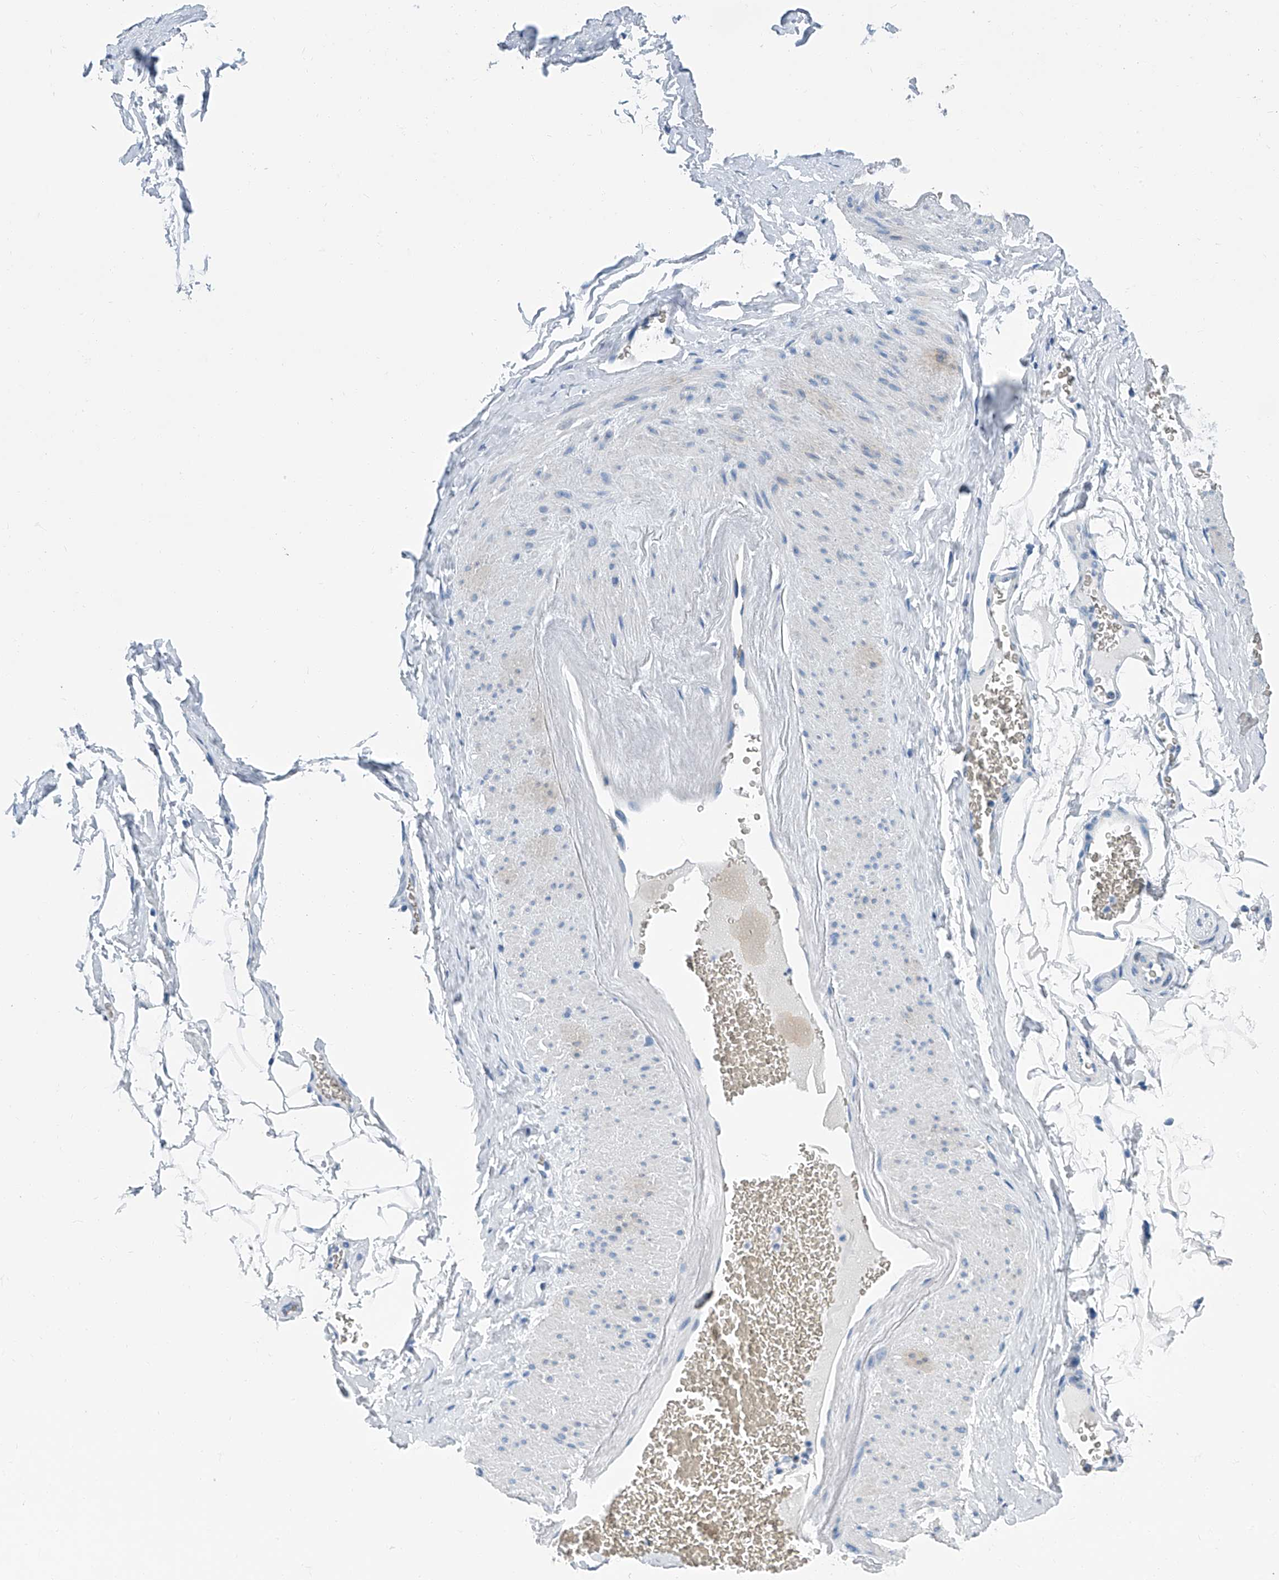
{"staining": {"intensity": "negative", "quantity": "none", "location": "none"}, "tissue": "adipose tissue", "cell_type": "Adipocytes", "image_type": "normal", "snomed": [{"axis": "morphology", "description": "Normal tissue, NOS"}, {"axis": "morphology", "description": "Adenocarcinoma, Low grade"}, {"axis": "topography", "description": "Prostate"}, {"axis": "topography", "description": "Peripheral nerve tissue"}], "caption": "Immunohistochemistry (IHC) of unremarkable human adipose tissue shows no expression in adipocytes.", "gene": "MT", "patient": {"sex": "male", "age": 63}}